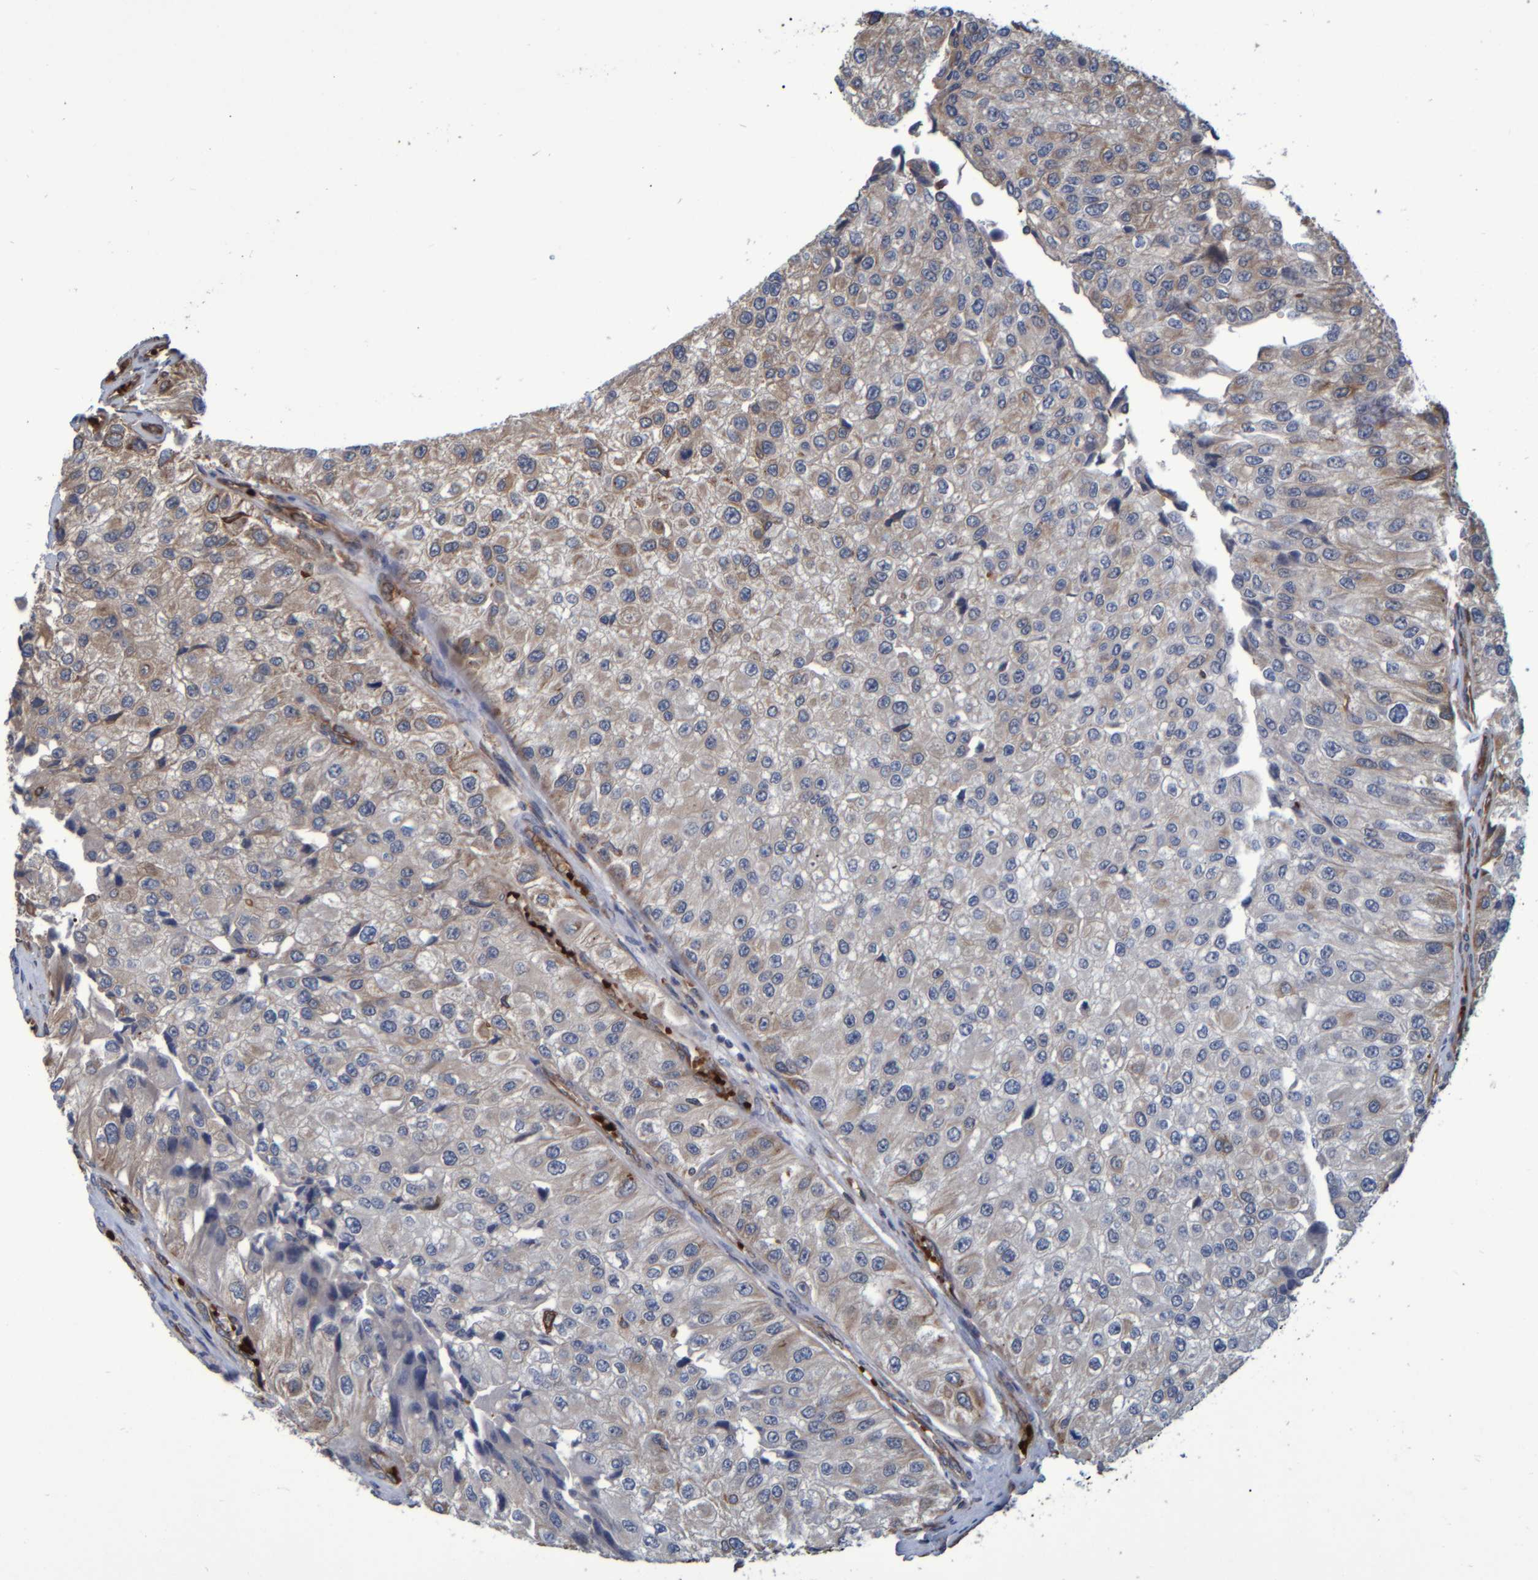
{"staining": {"intensity": "weak", "quantity": "25%-75%", "location": "cytoplasmic/membranous"}, "tissue": "urothelial cancer", "cell_type": "Tumor cells", "image_type": "cancer", "snomed": [{"axis": "morphology", "description": "Urothelial carcinoma, High grade"}, {"axis": "topography", "description": "Kidney"}, {"axis": "topography", "description": "Urinary bladder"}], "caption": "IHC image of neoplastic tissue: human urothelial cancer stained using immunohistochemistry (IHC) reveals low levels of weak protein expression localized specifically in the cytoplasmic/membranous of tumor cells, appearing as a cytoplasmic/membranous brown color.", "gene": "SPAG5", "patient": {"sex": "male", "age": 77}}